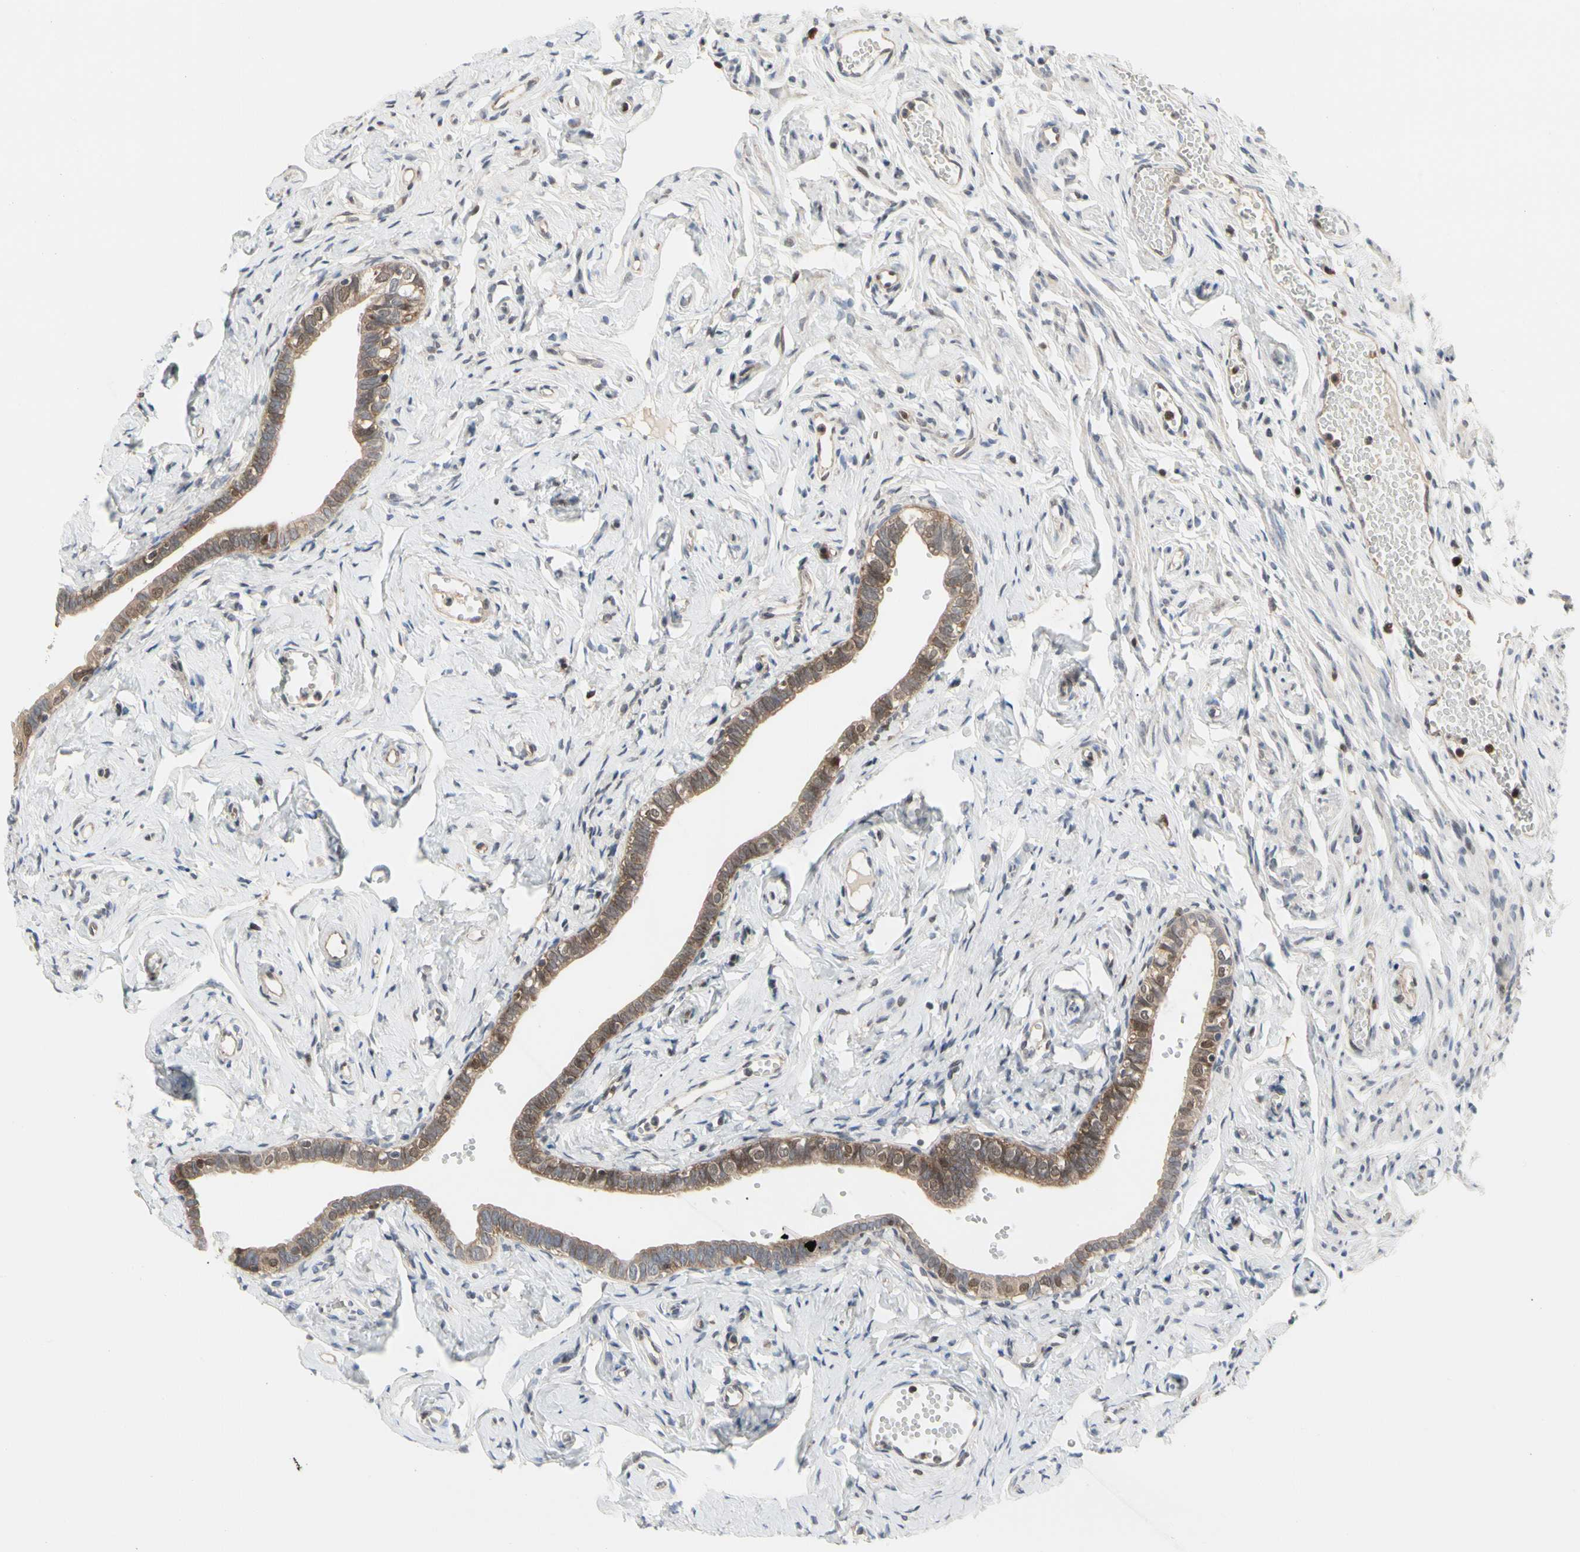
{"staining": {"intensity": "moderate", "quantity": ">75%", "location": "cytoplasmic/membranous,nuclear"}, "tissue": "fallopian tube", "cell_type": "Glandular cells", "image_type": "normal", "snomed": [{"axis": "morphology", "description": "Normal tissue, NOS"}, {"axis": "topography", "description": "Fallopian tube"}], "caption": "Fallopian tube stained with a brown dye demonstrates moderate cytoplasmic/membranous,nuclear positive positivity in about >75% of glandular cells.", "gene": "CDK5", "patient": {"sex": "female", "age": 71}}